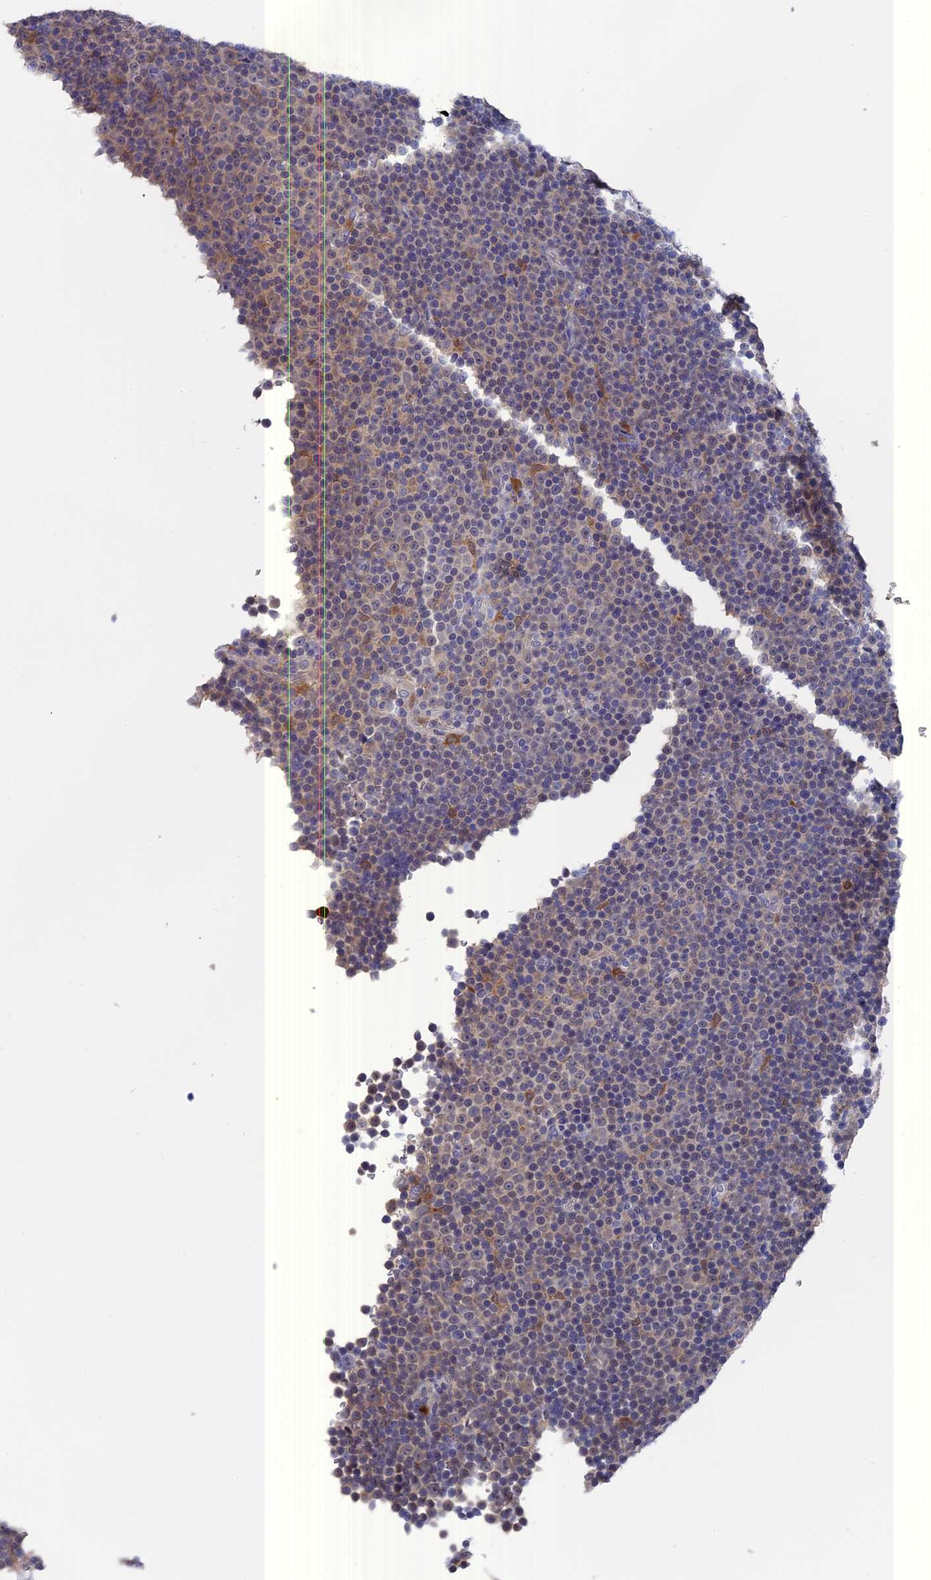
{"staining": {"intensity": "negative", "quantity": "none", "location": "none"}, "tissue": "lymphoma", "cell_type": "Tumor cells", "image_type": "cancer", "snomed": [{"axis": "morphology", "description": "Malignant lymphoma, non-Hodgkin's type, Low grade"}, {"axis": "topography", "description": "Lymph node"}], "caption": "An image of lymphoma stained for a protein demonstrates no brown staining in tumor cells.", "gene": "NCF4", "patient": {"sex": "female", "age": 67}}